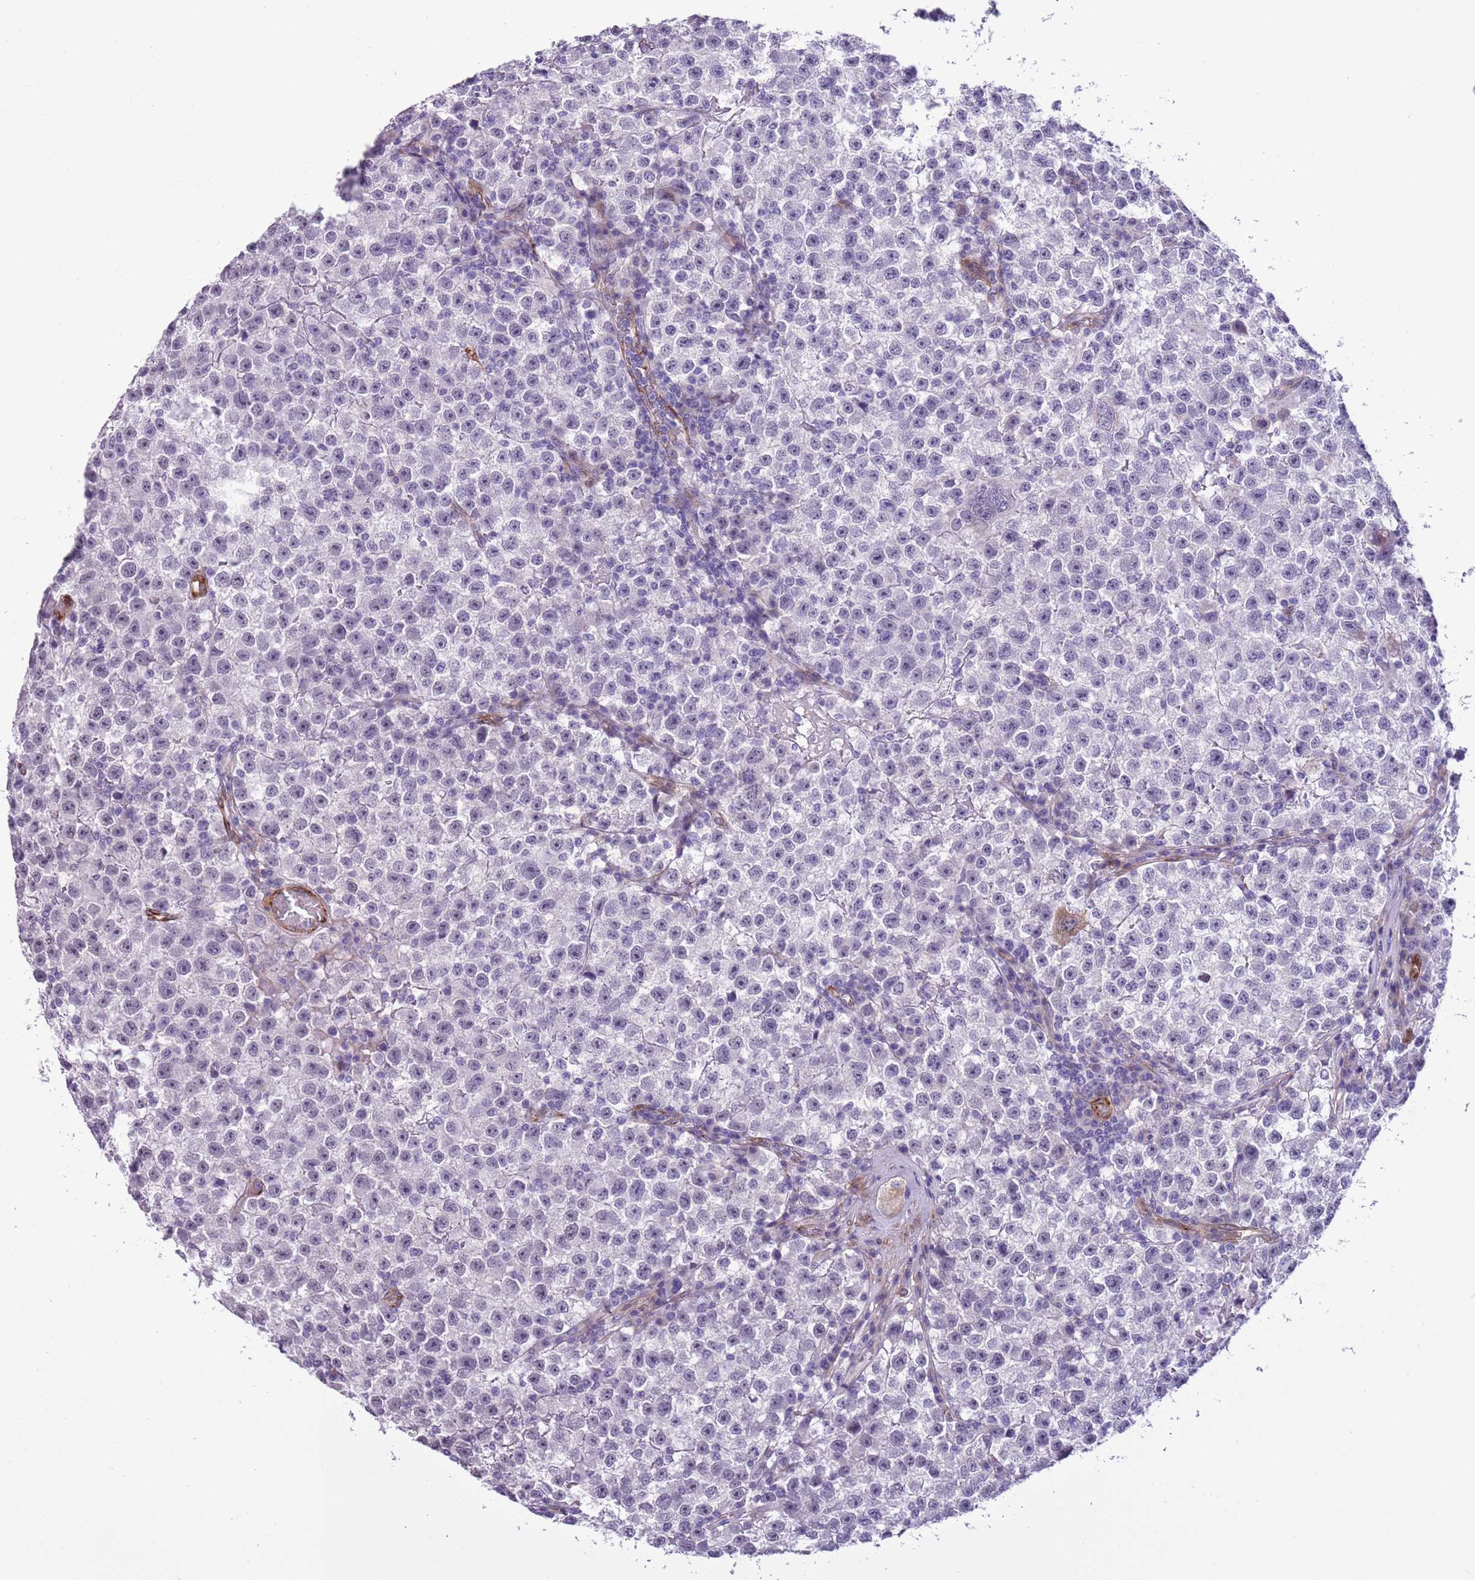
{"staining": {"intensity": "negative", "quantity": "none", "location": "none"}, "tissue": "testis cancer", "cell_type": "Tumor cells", "image_type": "cancer", "snomed": [{"axis": "morphology", "description": "Seminoma, NOS"}, {"axis": "topography", "description": "Testis"}], "caption": "Photomicrograph shows no protein staining in tumor cells of testis cancer tissue. Brightfield microscopy of IHC stained with DAB (brown) and hematoxylin (blue), captured at high magnification.", "gene": "MRPL32", "patient": {"sex": "male", "age": 22}}